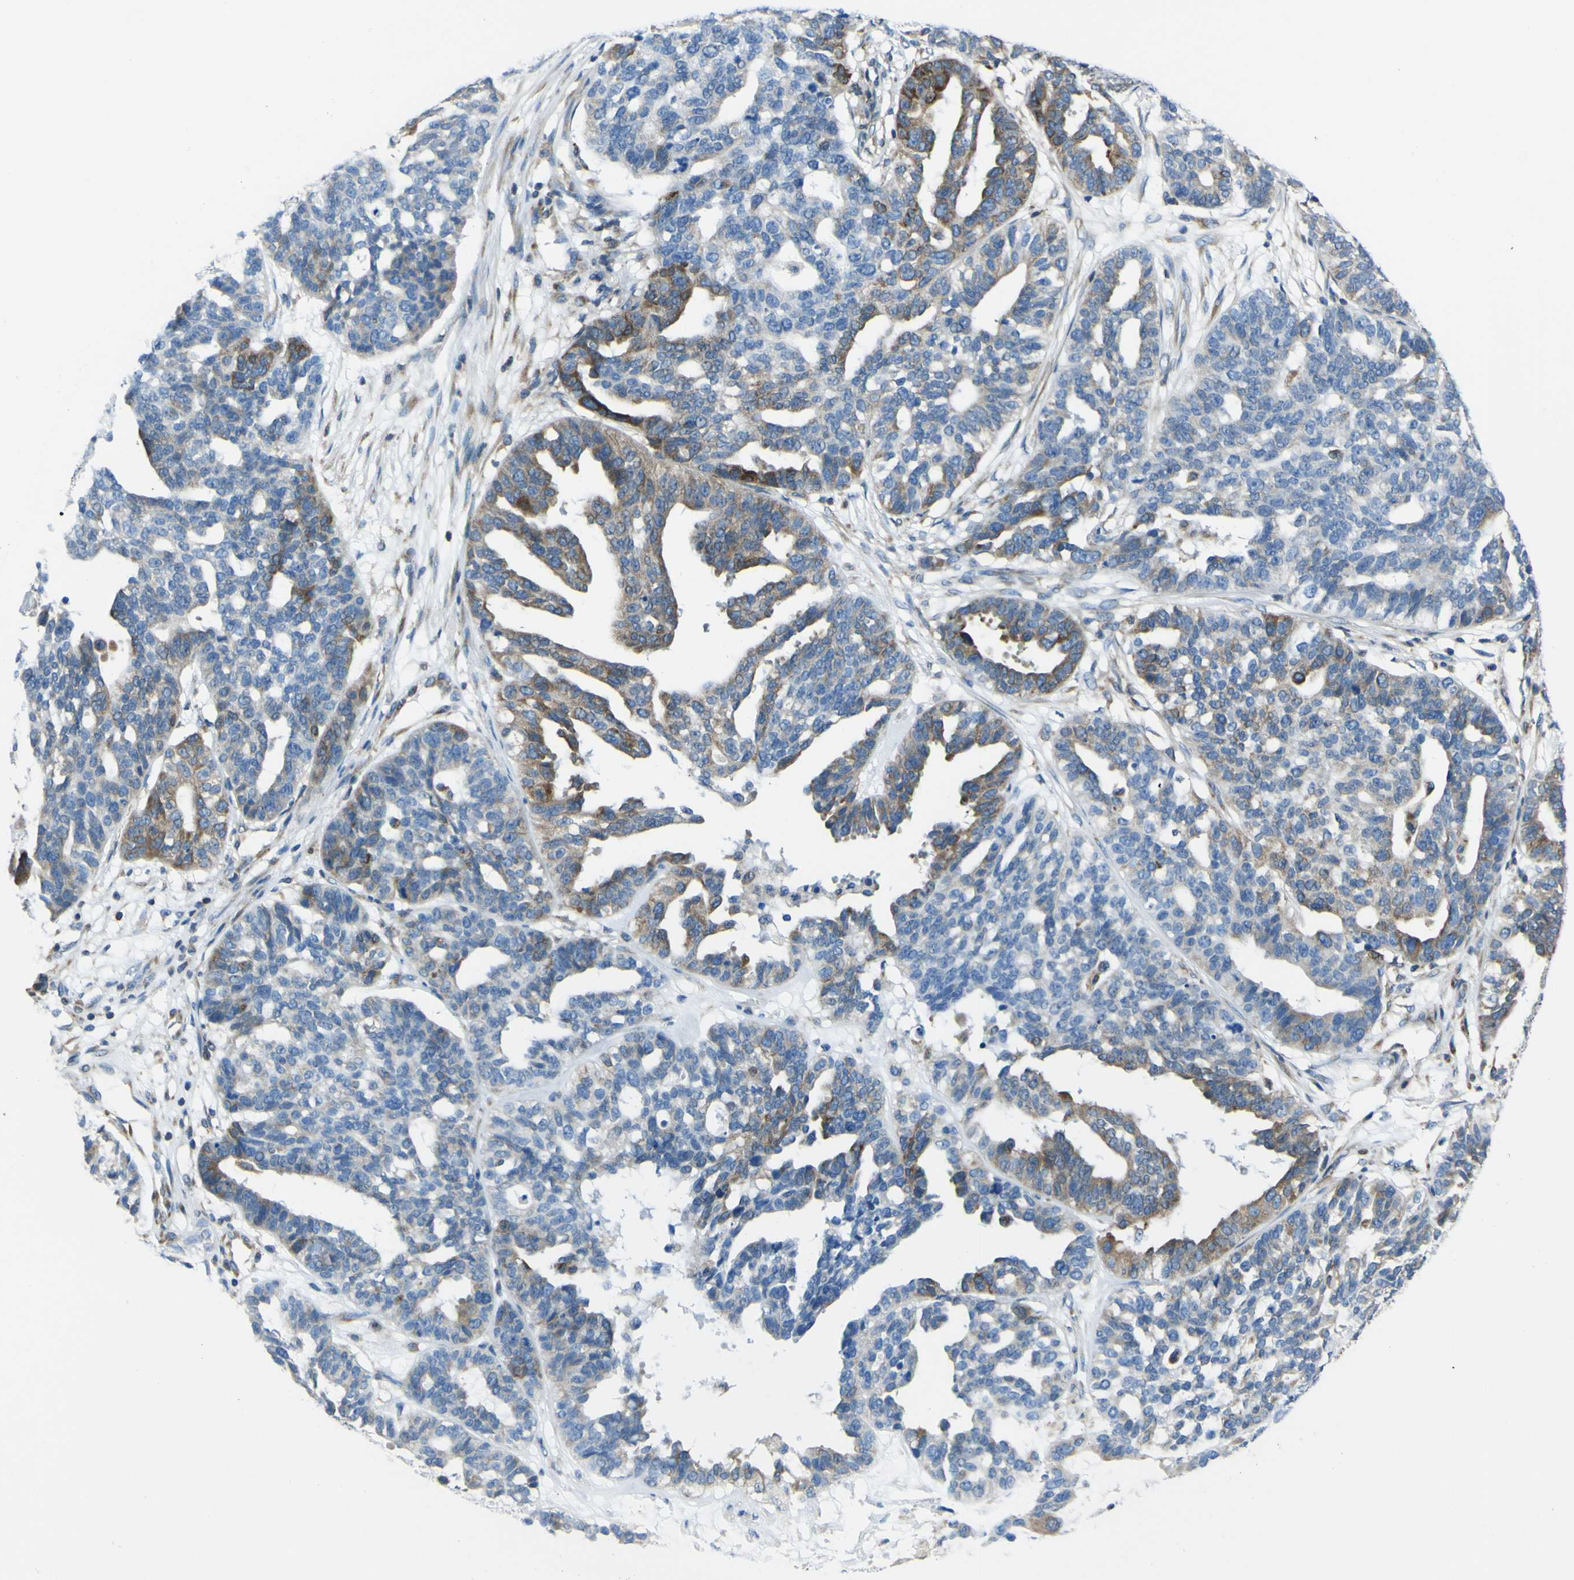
{"staining": {"intensity": "moderate", "quantity": "25%-75%", "location": "cytoplasmic/membranous"}, "tissue": "ovarian cancer", "cell_type": "Tumor cells", "image_type": "cancer", "snomed": [{"axis": "morphology", "description": "Cystadenocarcinoma, serous, NOS"}, {"axis": "topography", "description": "Ovary"}], "caption": "A histopathology image of ovarian serous cystadenocarcinoma stained for a protein reveals moderate cytoplasmic/membranous brown staining in tumor cells.", "gene": "STIM1", "patient": {"sex": "female", "age": 59}}